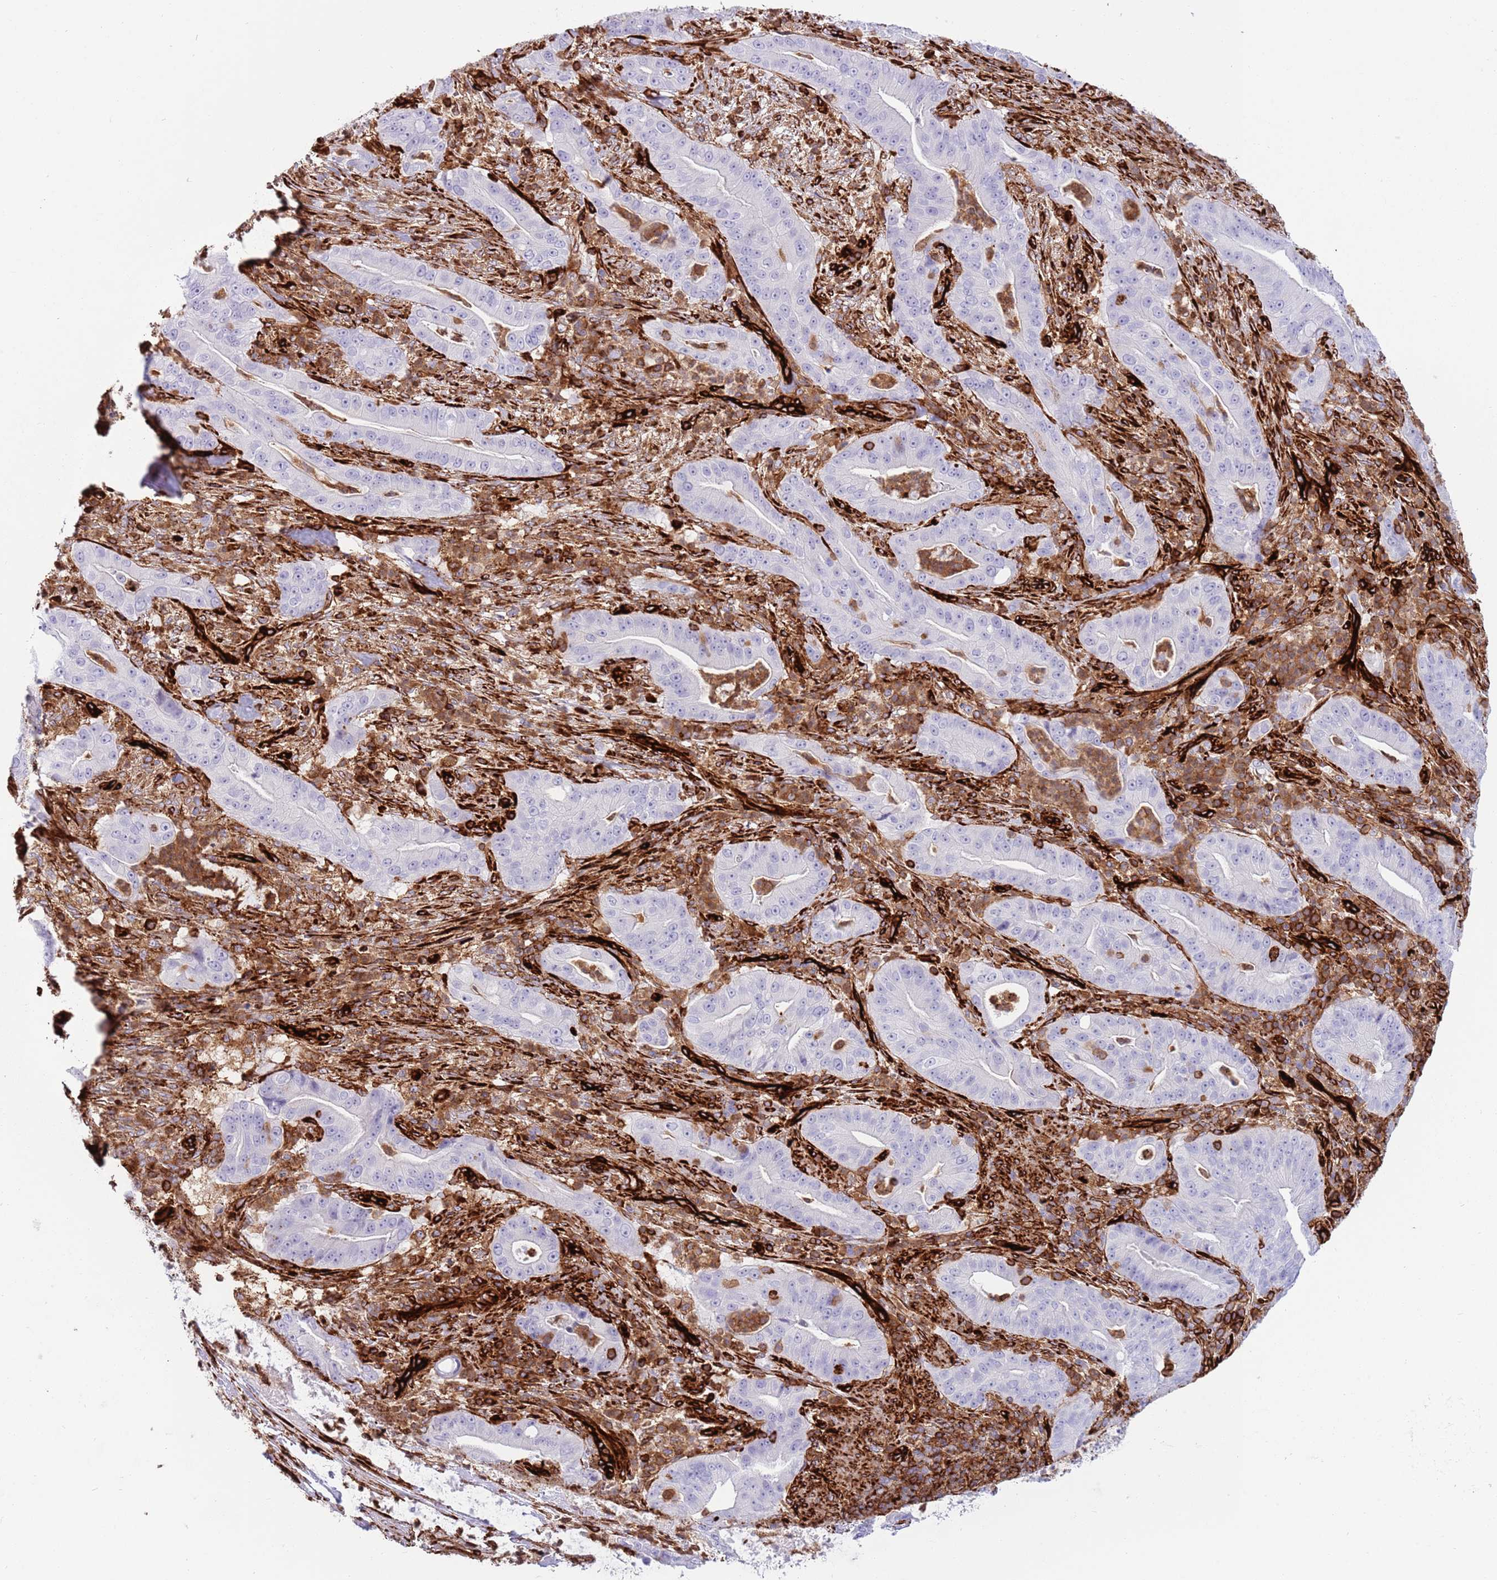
{"staining": {"intensity": "negative", "quantity": "none", "location": "none"}, "tissue": "pancreatic cancer", "cell_type": "Tumor cells", "image_type": "cancer", "snomed": [{"axis": "morphology", "description": "Adenocarcinoma, NOS"}, {"axis": "topography", "description": "Pancreas"}], "caption": "This micrograph is of adenocarcinoma (pancreatic) stained with immunohistochemistry (IHC) to label a protein in brown with the nuclei are counter-stained blue. There is no expression in tumor cells.", "gene": "KBTBD7", "patient": {"sex": "male", "age": 71}}